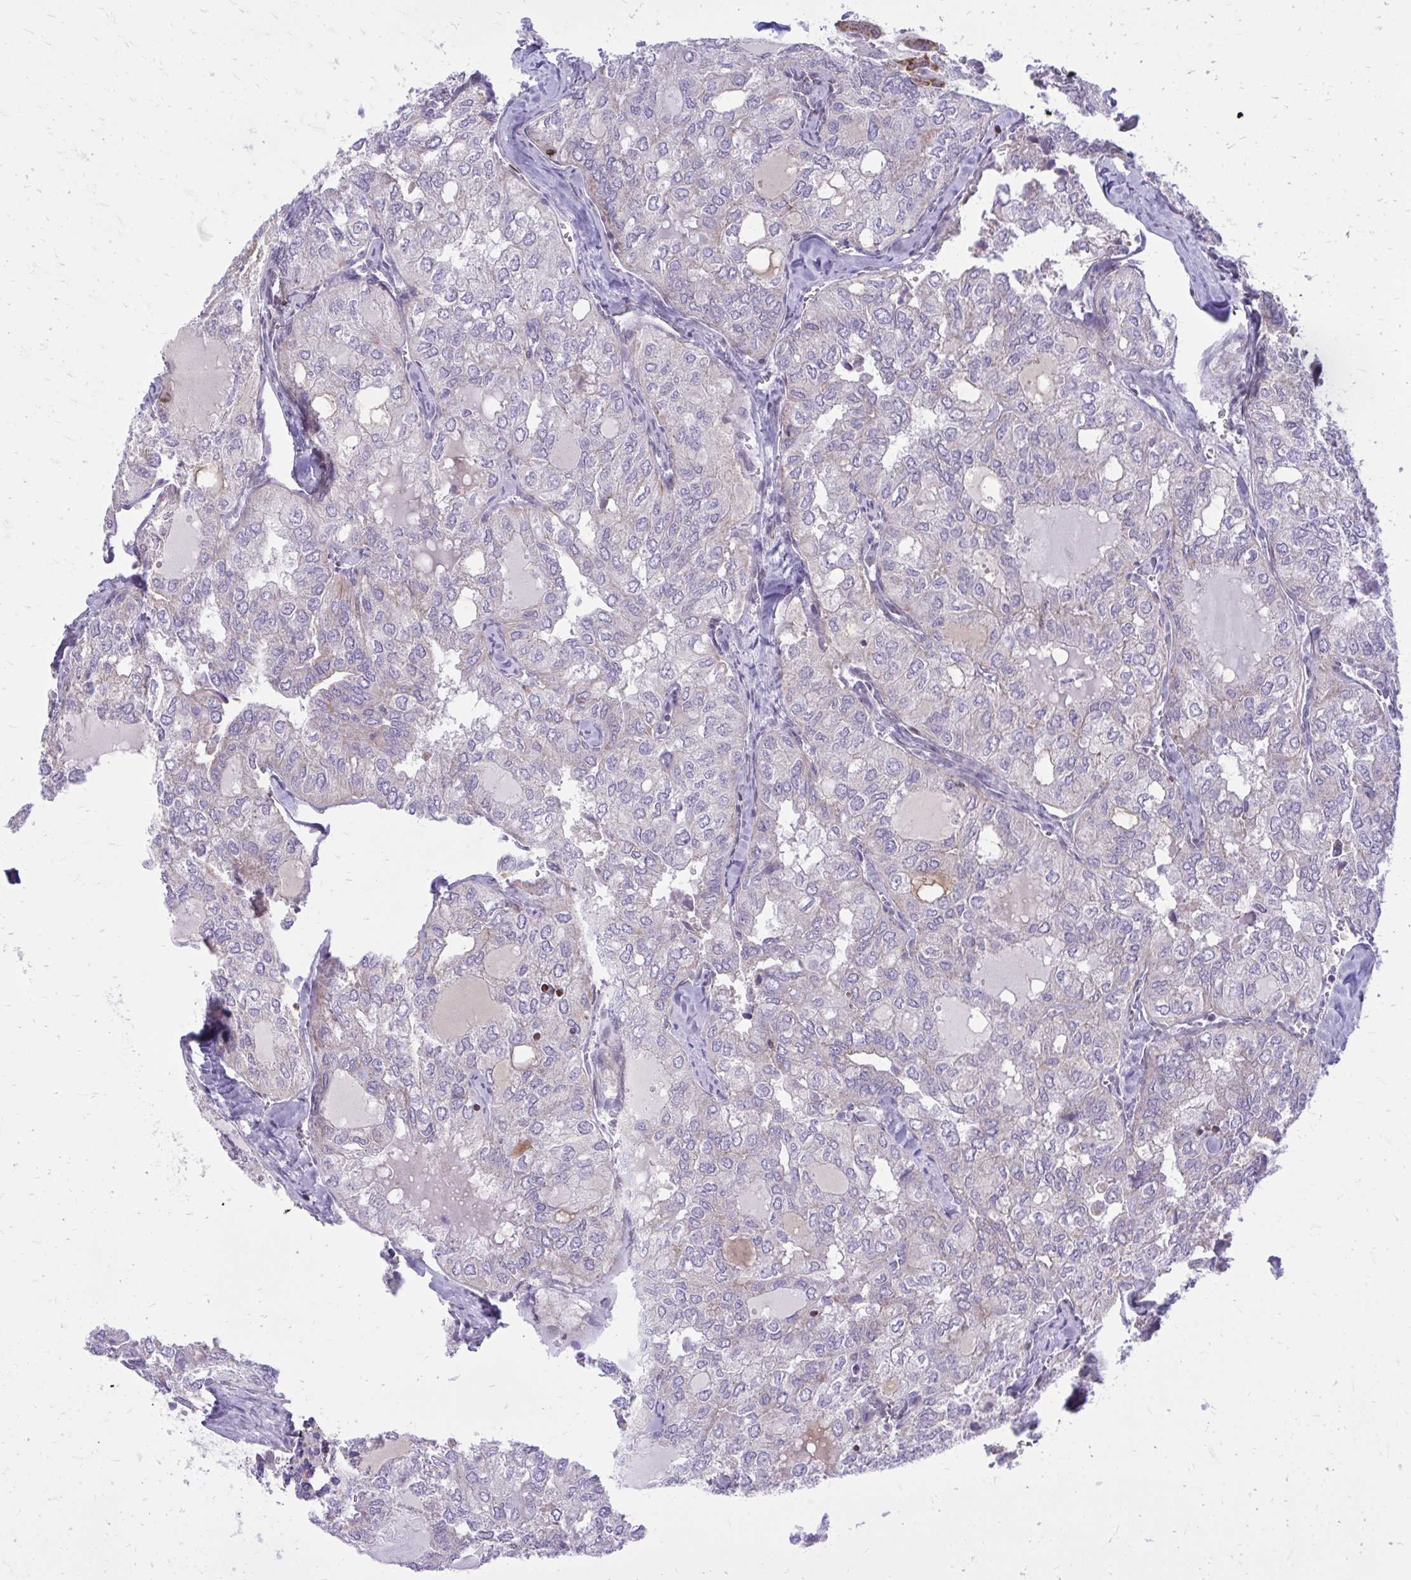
{"staining": {"intensity": "negative", "quantity": "none", "location": "none"}, "tissue": "thyroid cancer", "cell_type": "Tumor cells", "image_type": "cancer", "snomed": [{"axis": "morphology", "description": "Follicular adenoma carcinoma, NOS"}, {"axis": "topography", "description": "Thyroid gland"}], "caption": "Immunohistochemistry micrograph of human thyroid cancer (follicular adenoma carcinoma) stained for a protein (brown), which displays no expression in tumor cells.", "gene": "RPS6KA2", "patient": {"sex": "male", "age": 75}}